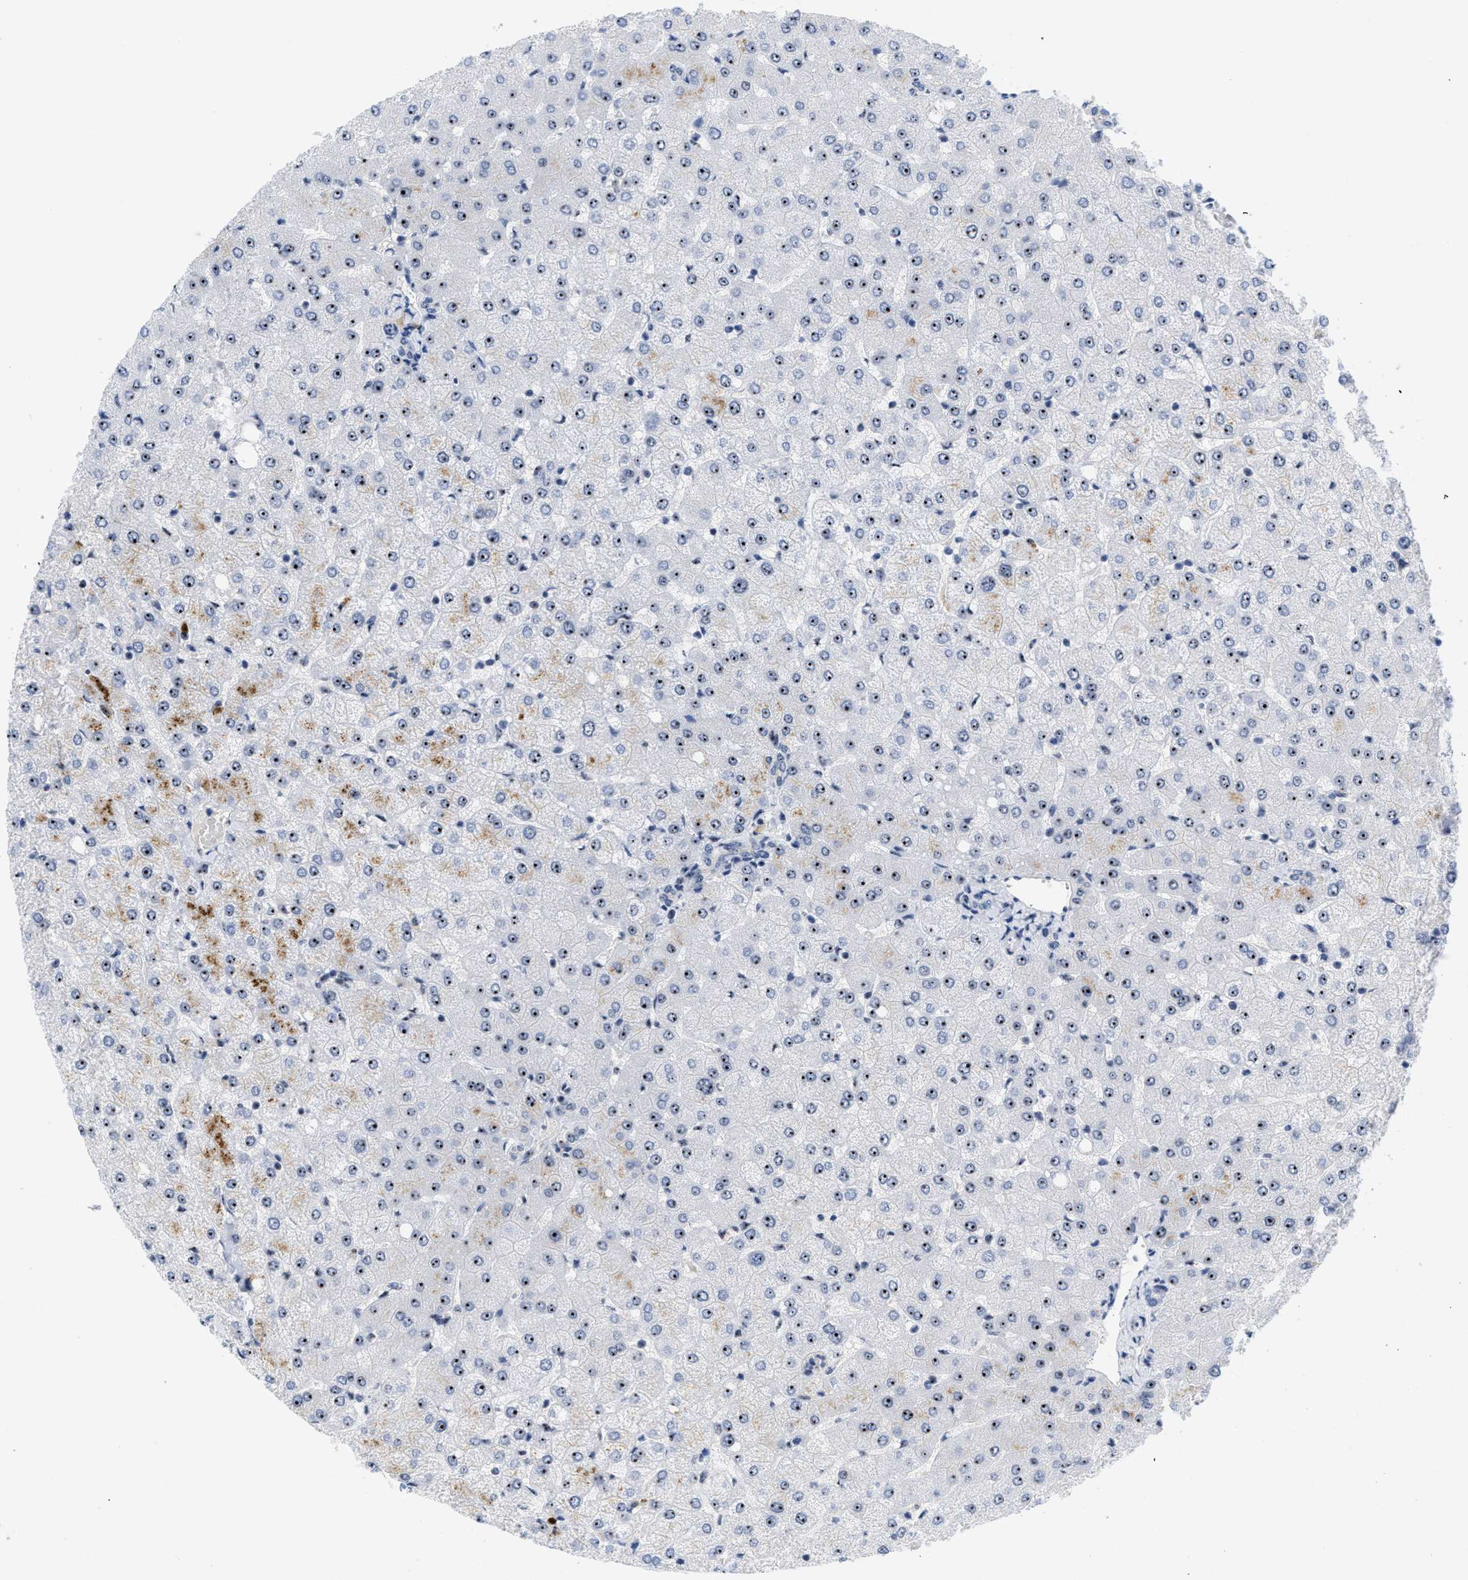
{"staining": {"intensity": "moderate", "quantity": "25%-75%", "location": "nuclear"}, "tissue": "liver", "cell_type": "Hepatocytes", "image_type": "normal", "snomed": [{"axis": "morphology", "description": "Normal tissue, NOS"}, {"axis": "topography", "description": "Liver"}], "caption": "A histopathology image showing moderate nuclear expression in about 25%-75% of hepatocytes in normal liver, as visualized by brown immunohistochemical staining.", "gene": "NOP58", "patient": {"sex": "female", "age": 54}}